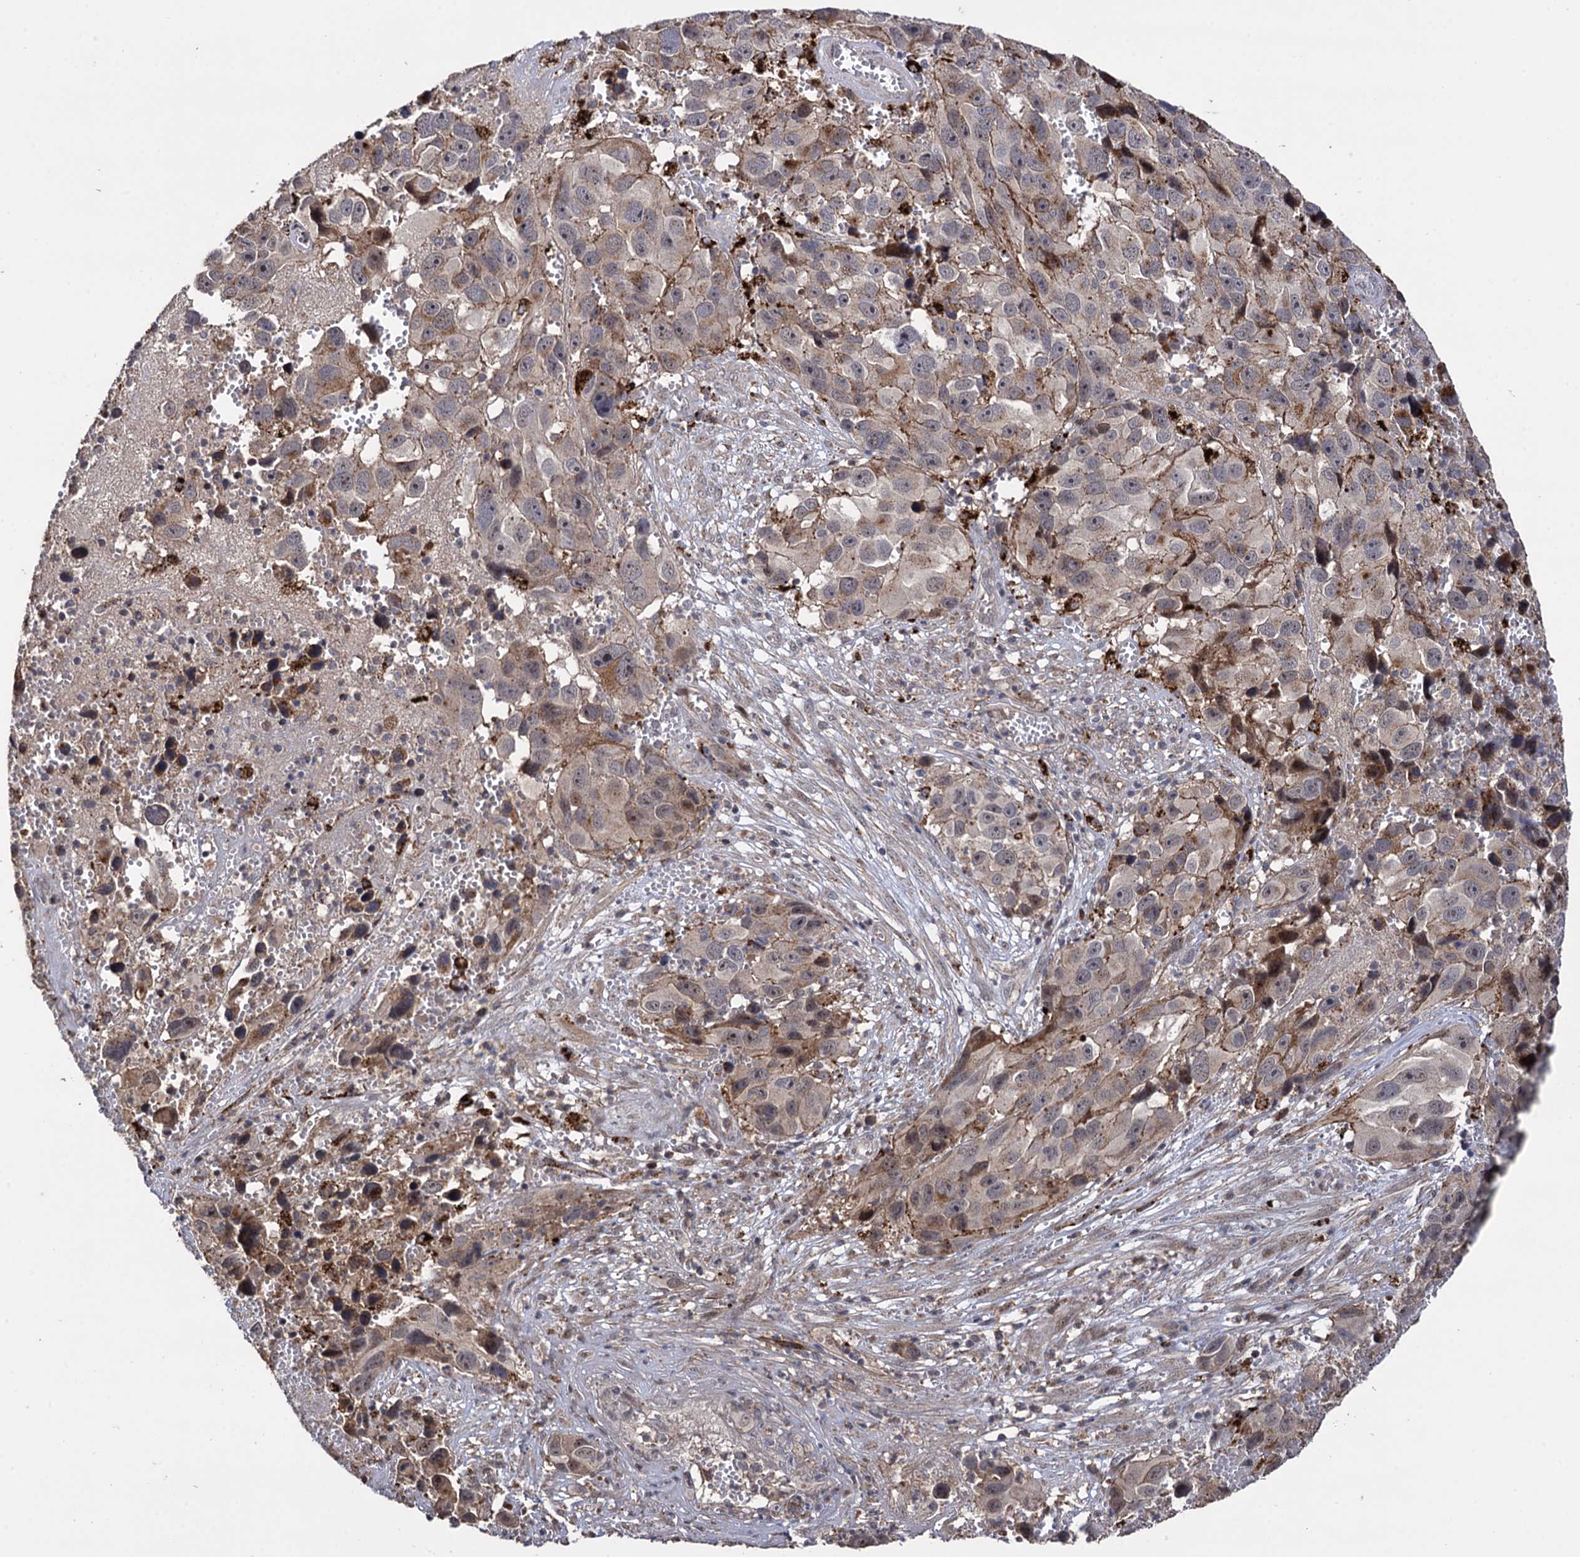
{"staining": {"intensity": "weak", "quantity": "<25%", "location": "cytoplasmic/membranous"}, "tissue": "melanoma", "cell_type": "Tumor cells", "image_type": "cancer", "snomed": [{"axis": "morphology", "description": "Malignant melanoma, NOS"}, {"axis": "topography", "description": "Skin"}], "caption": "The immunohistochemistry (IHC) image has no significant staining in tumor cells of melanoma tissue. (Brightfield microscopy of DAB immunohistochemistry at high magnification).", "gene": "MICAL2", "patient": {"sex": "male", "age": 84}}